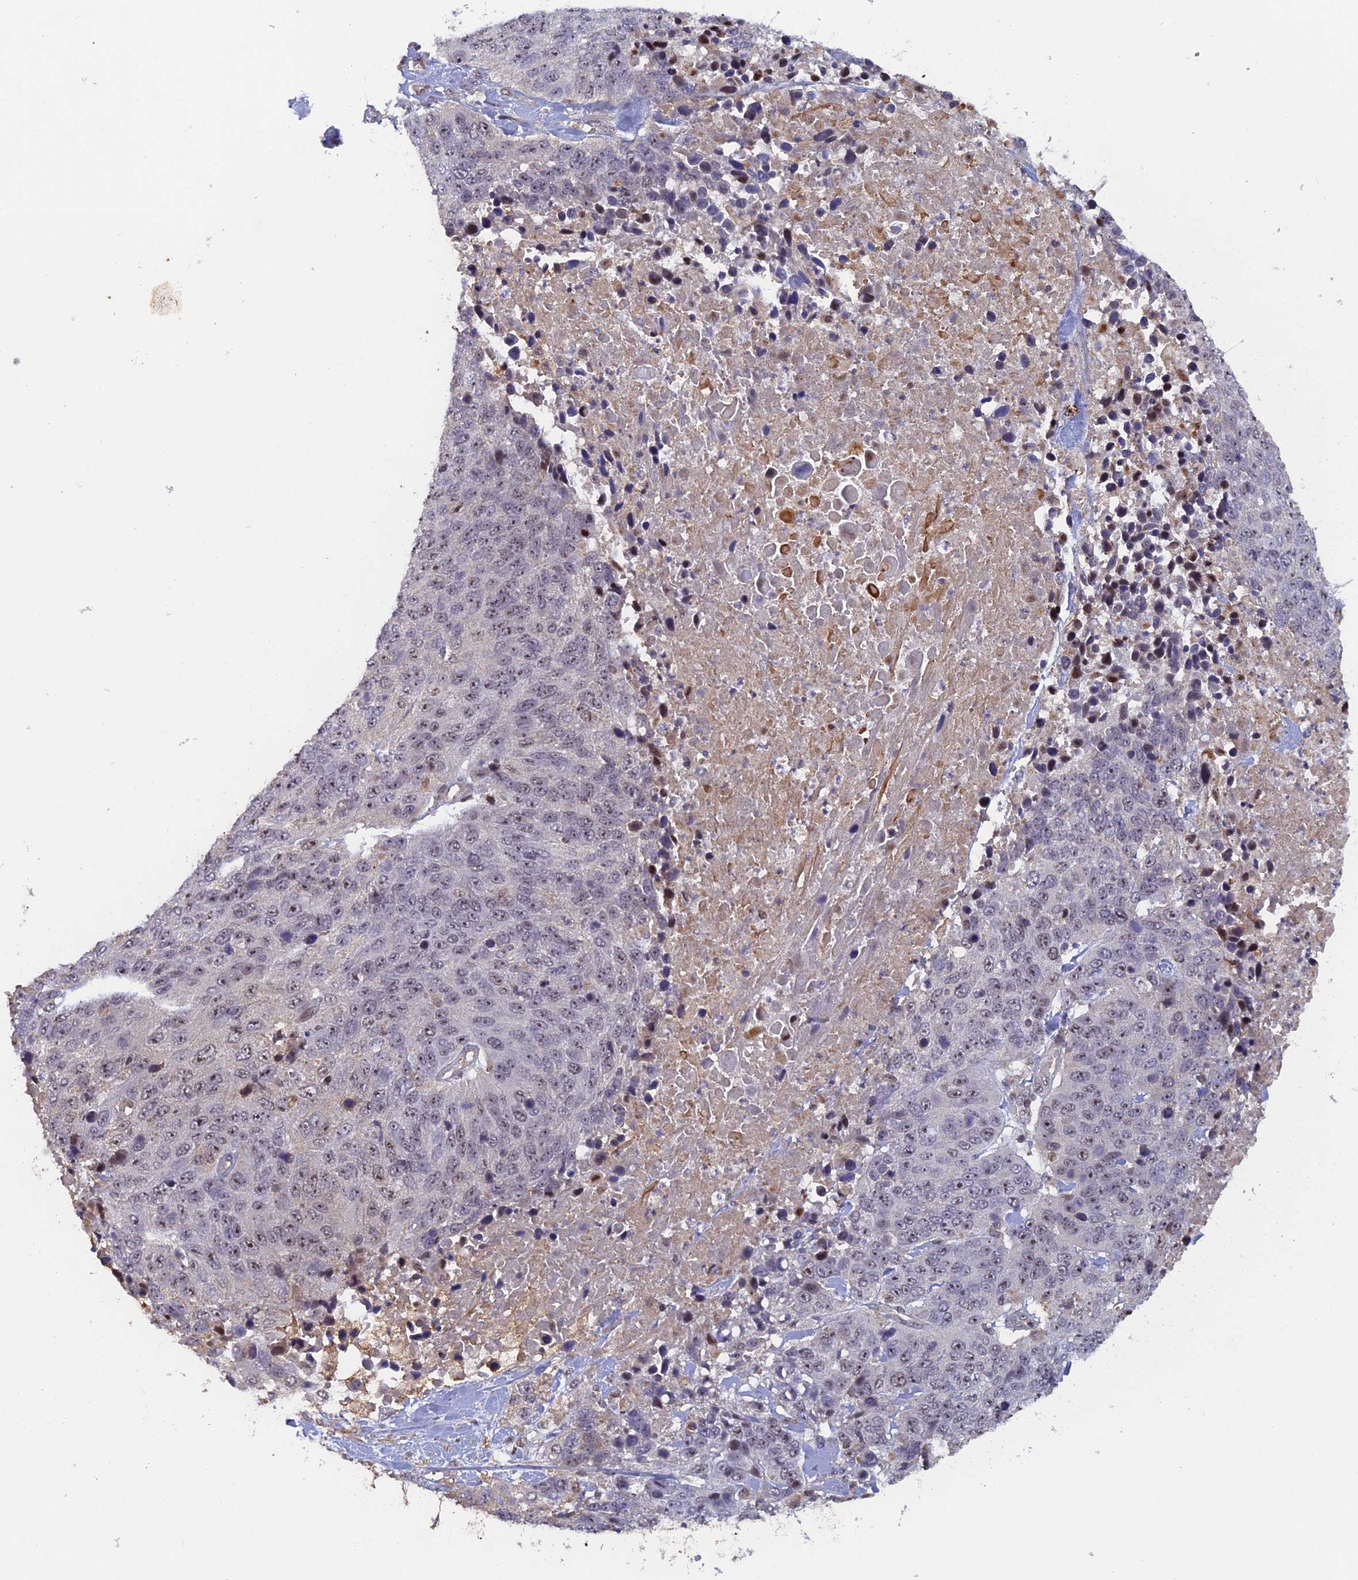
{"staining": {"intensity": "weak", "quantity": "25%-75%", "location": "nuclear"}, "tissue": "lung cancer", "cell_type": "Tumor cells", "image_type": "cancer", "snomed": [{"axis": "morphology", "description": "Normal tissue, NOS"}, {"axis": "morphology", "description": "Squamous cell carcinoma, NOS"}, {"axis": "topography", "description": "Lymph node"}, {"axis": "topography", "description": "Lung"}], "caption": "IHC (DAB (3,3'-diaminobenzidine)) staining of lung cancer (squamous cell carcinoma) displays weak nuclear protein staining in about 25%-75% of tumor cells.", "gene": "FAM98C", "patient": {"sex": "male", "age": 66}}